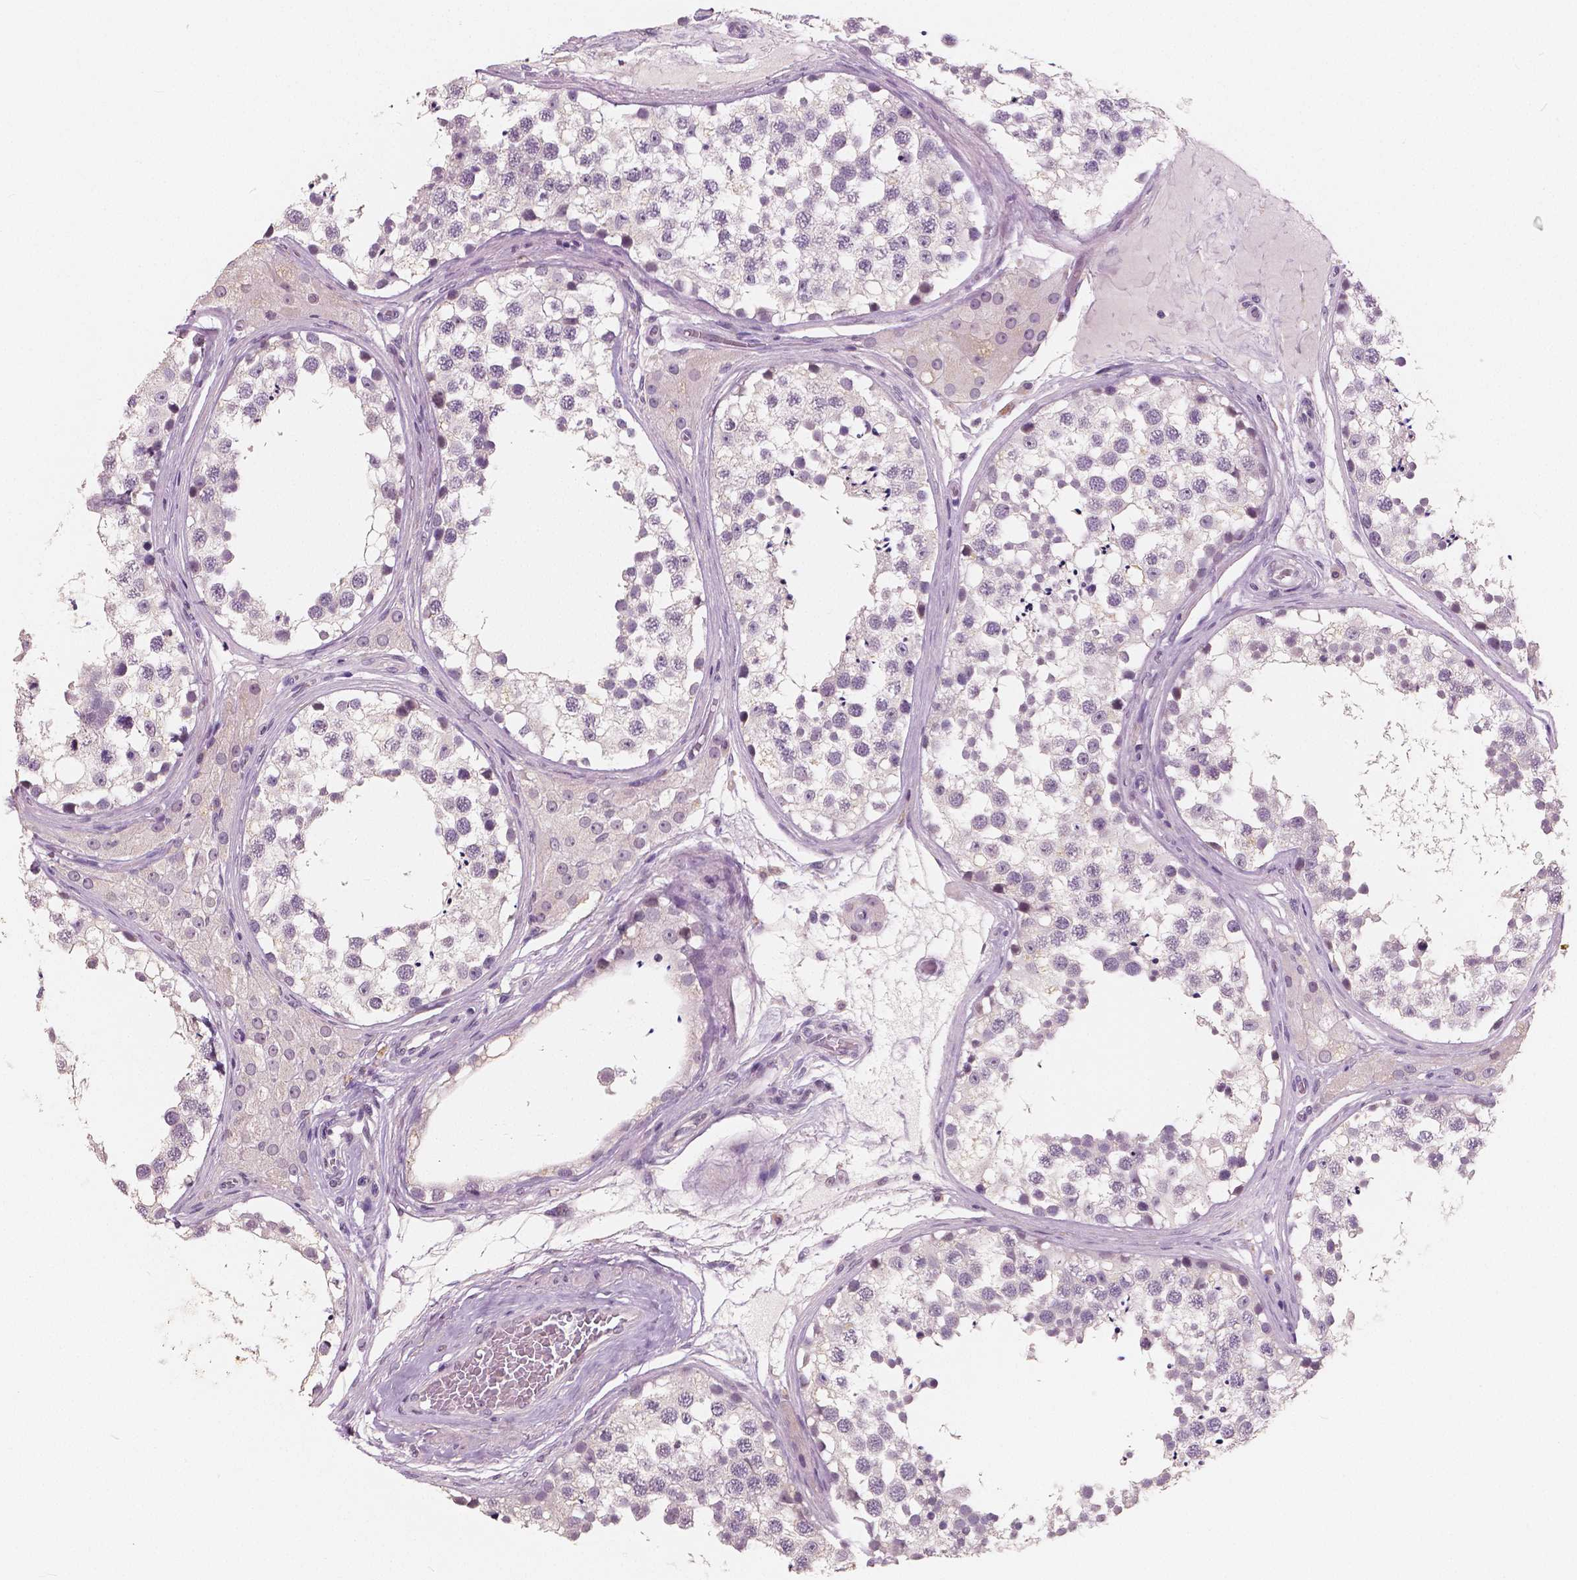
{"staining": {"intensity": "negative", "quantity": "none", "location": "none"}, "tissue": "testis", "cell_type": "Cells in seminiferous ducts", "image_type": "normal", "snomed": [{"axis": "morphology", "description": "Normal tissue, NOS"}, {"axis": "morphology", "description": "Seminoma, NOS"}, {"axis": "topography", "description": "Testis"}], "caption": "Immunohistochemical staining of normal human testis exhibits no significant expression in cells in seminiferous ducts.", "gene": "RNASE7", "patient": {"sex": "male", "age": 65}}